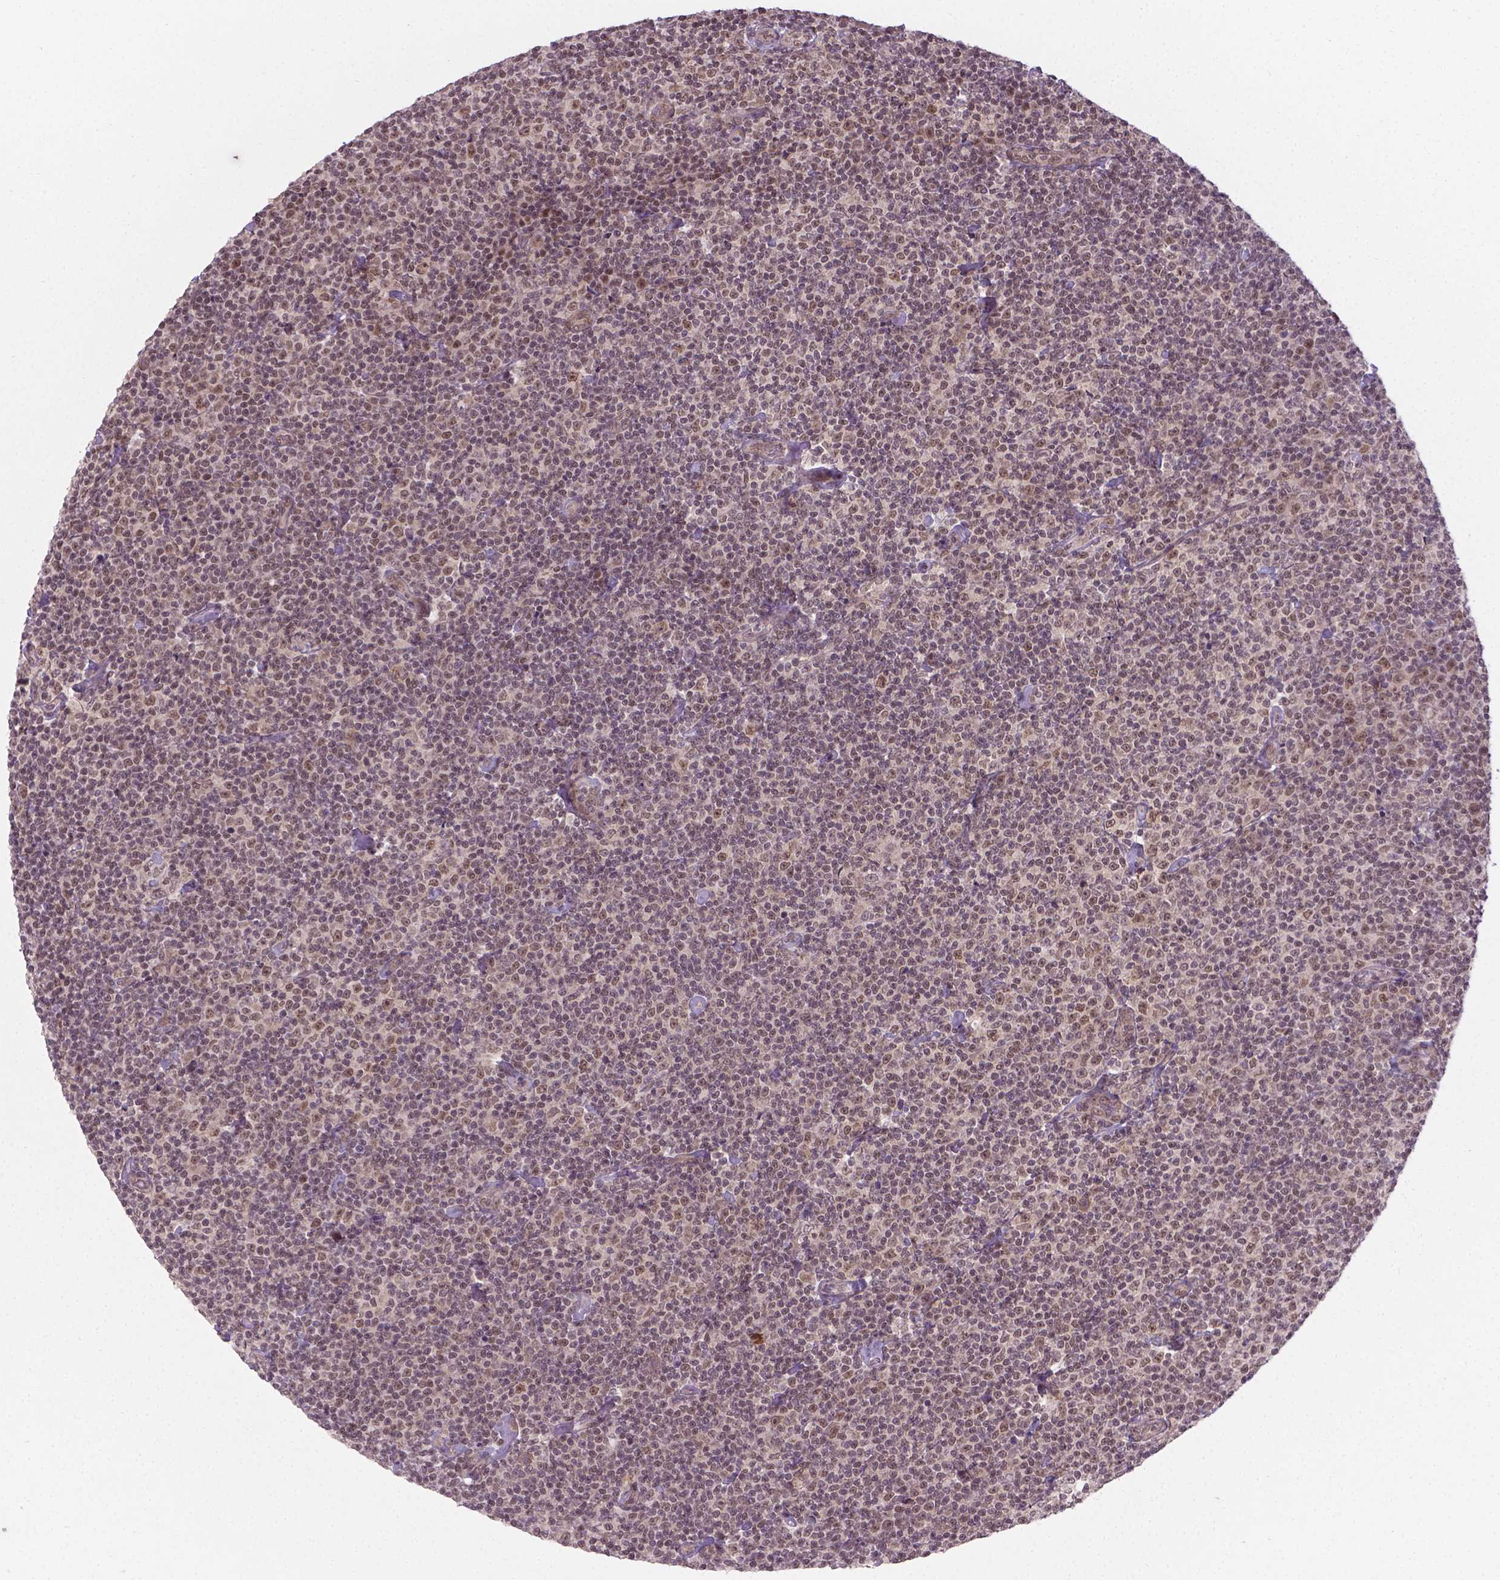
{"staining": {"intensity": "moderate", "quantity": ">75%", "location": "nuclear"}, "tissue": "lymphoma", "cell_type": "Tumor cells", "image_type": "cancer", "snomed": [{"axis": "morphology", "description": "Malignant lymphoma, non-Hodgkin's type, Low grade"}, {"axis": "topography", "description": "Lymph node"}], "caption": "Immunohistochemistry (DAB) staining of lymphoma shows moderate nuclear protein positivity in approximately >75% of tumor cells.", "gene": "ANKRD54", "patient": {"sex": "male", "age": 81}}